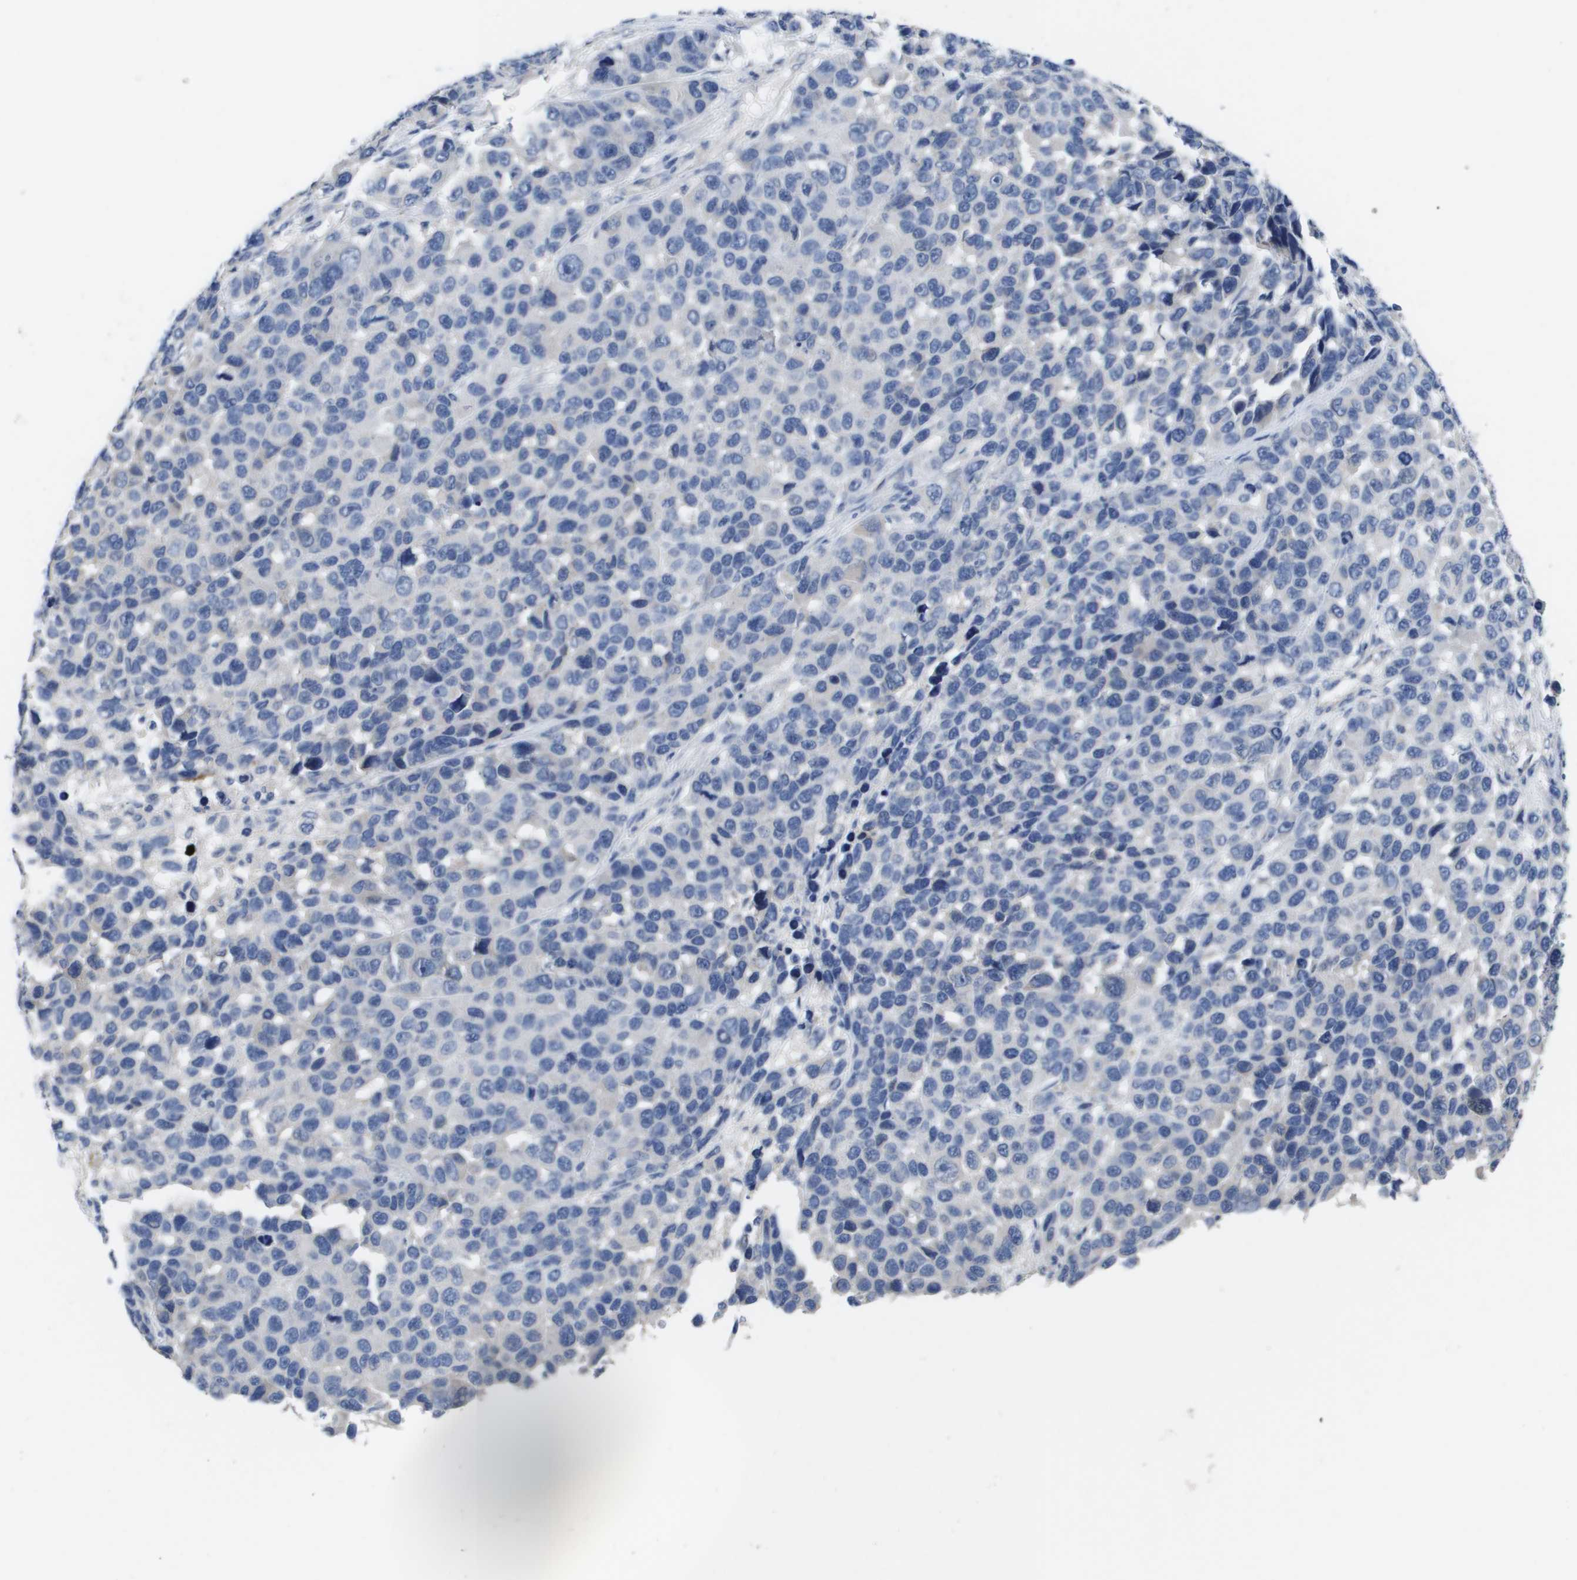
{"staining": {"intensity": "negative", "quantity": "none", "location": "none"}, "tissue": "melanoma", "cell_type": "Tumor cells", "image_type": "cancer", "snomed": [{"axis": "morphology", "description": "Malignant melanoma, NOS"}, {"axis": "topography", "description": "Skin"}], "caption": "IHC image of human melanoma stained for a protein (brown), which displays no expression in tumor cells.", "gene": "CA9", "patient": {"sex": "male", "age": 53}}